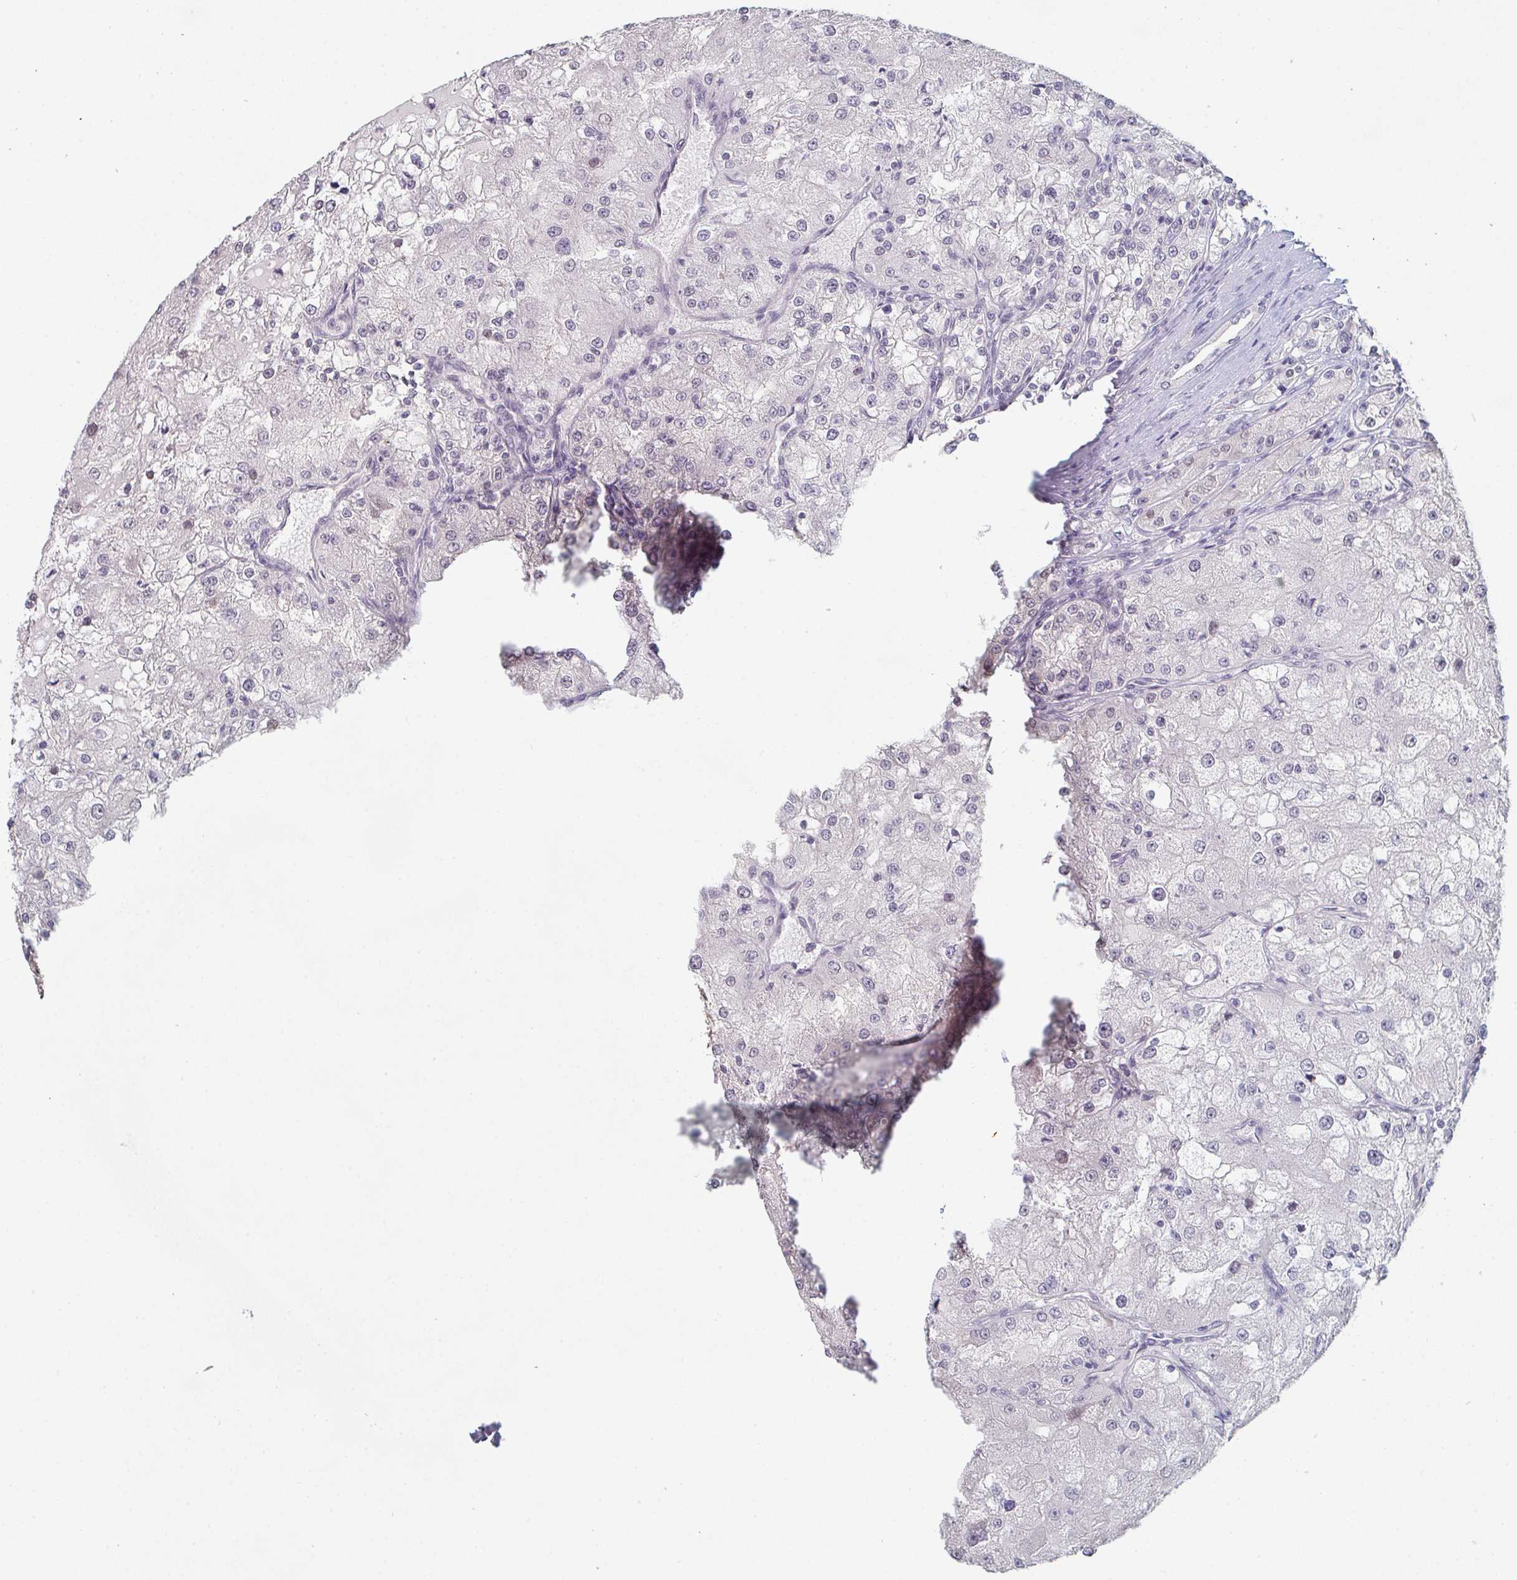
{"staining": {"intensity": "negative", "quantity": "none", "location": "none"}, "tissue": "renal cancer", "cell_type": "Tumor cells", "image_type": "cancer", "snomed": [{"axis": "morphology", "description": "Adenocarcinoma, NOS"}, {"axis": "topography", "description": "Kidney"}], "caption": "Tumor cells show no significant positivity in adenocarcinoma (renal).", "gene": "ZNF214", "patient": {"sex": "female", "age": 74}}